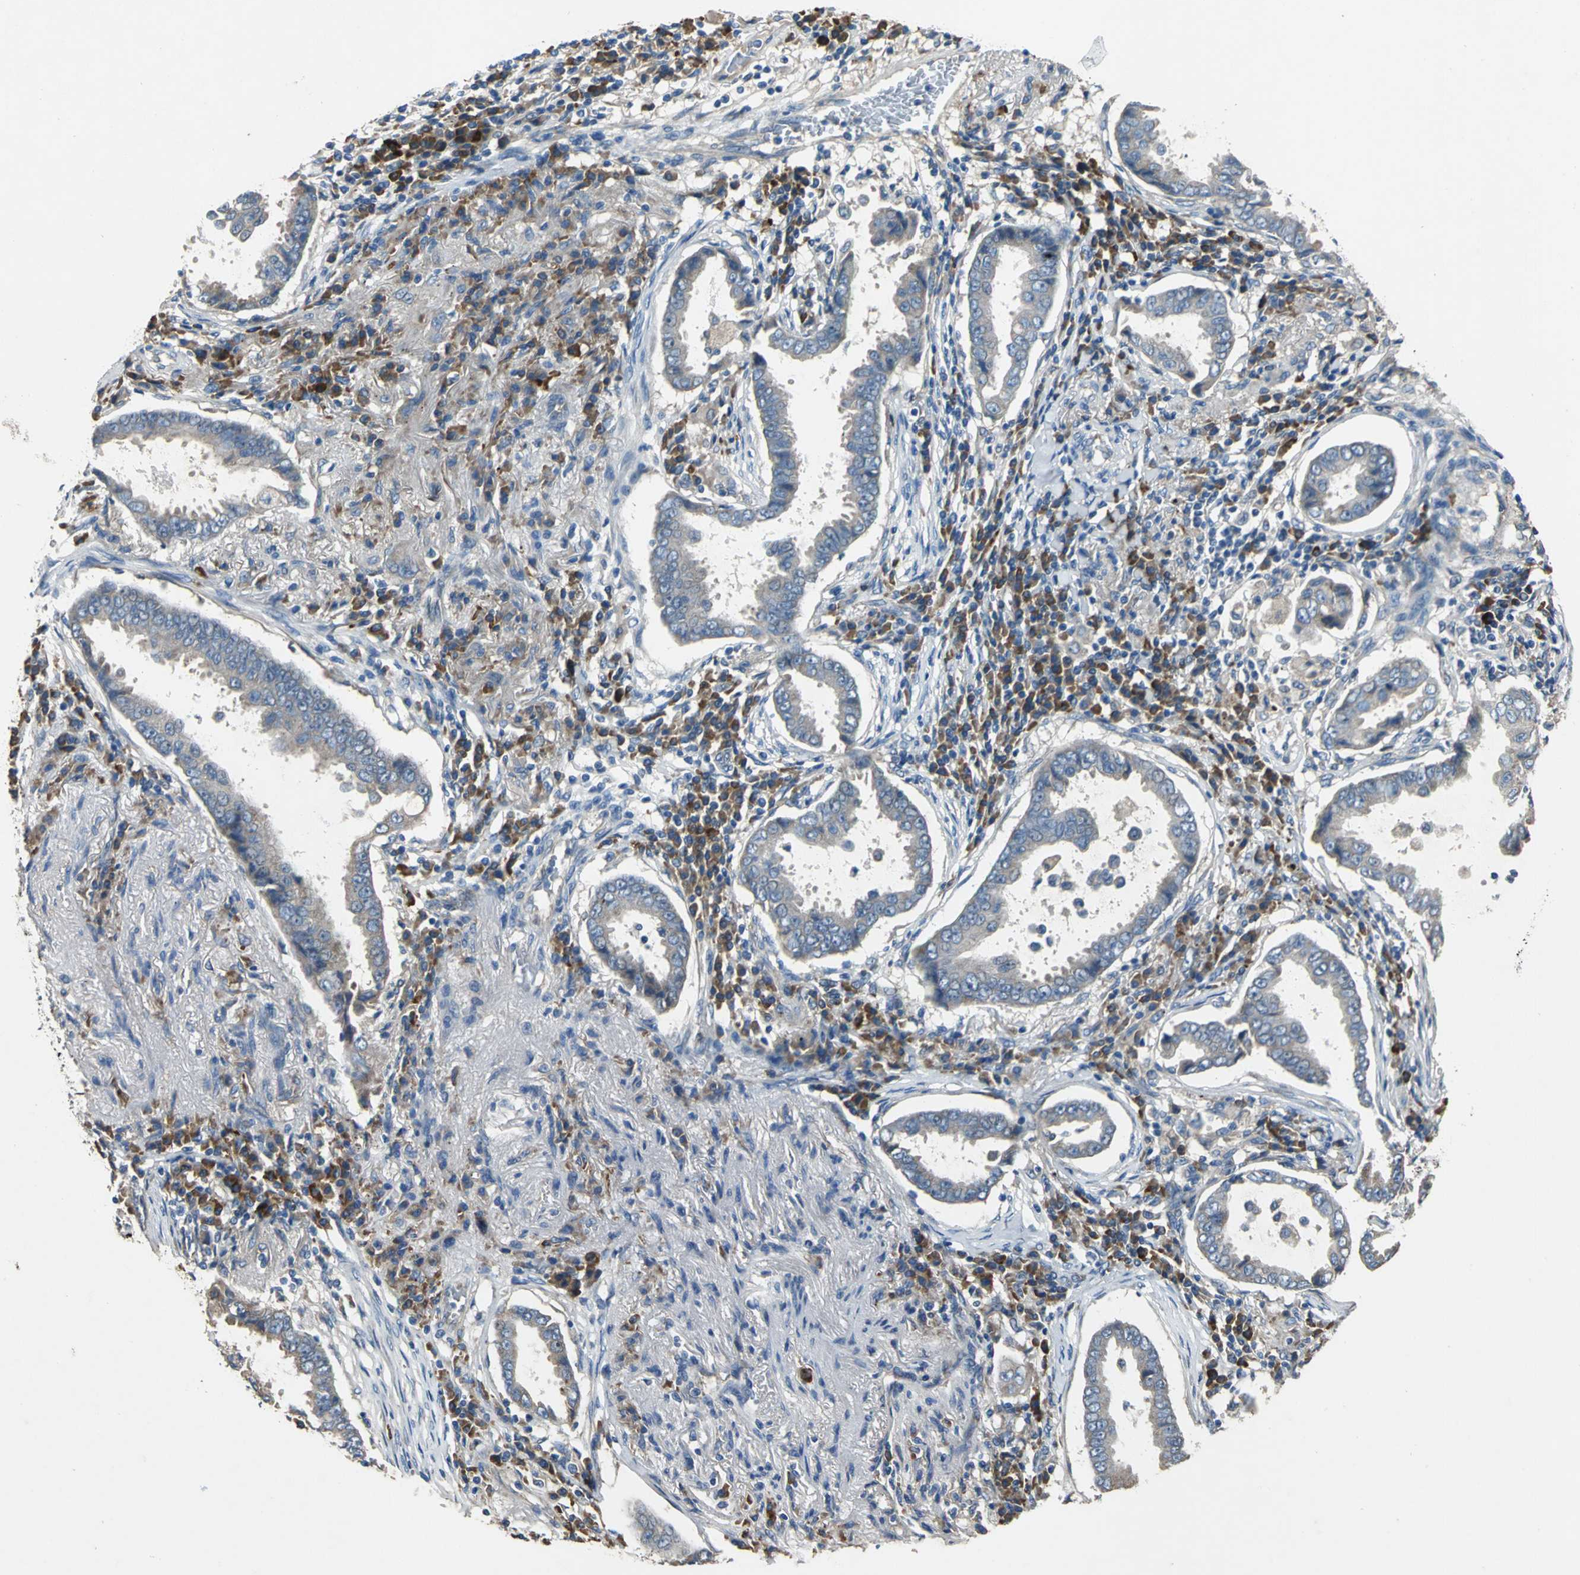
{"staining": {"intensity": "weak", "quantity": ">75%", "location": "cytoplasmic/membranous"}, "tissue": "lung cancer", "cell_type": "Tumor cells", "image_type": "cancer", "snomed": [{"axis": "morphology", "description": "Normal tissue, NOS"}, {"axis": "morphology", "description": "Inflammation, NOS"}, {"axis": "morphology", "description": "Adenocarcinoma, NOS"}, {"axis": "topography", "description": "Lung"}], "caption": "The micrograph shows a brown stain indicating the presence of a protein in the cytoplasmic/membranous of tumor cells in lung adenocarcinoma.", "gene": "HEPH", "patient": {"sex": "female", "age": 64}}